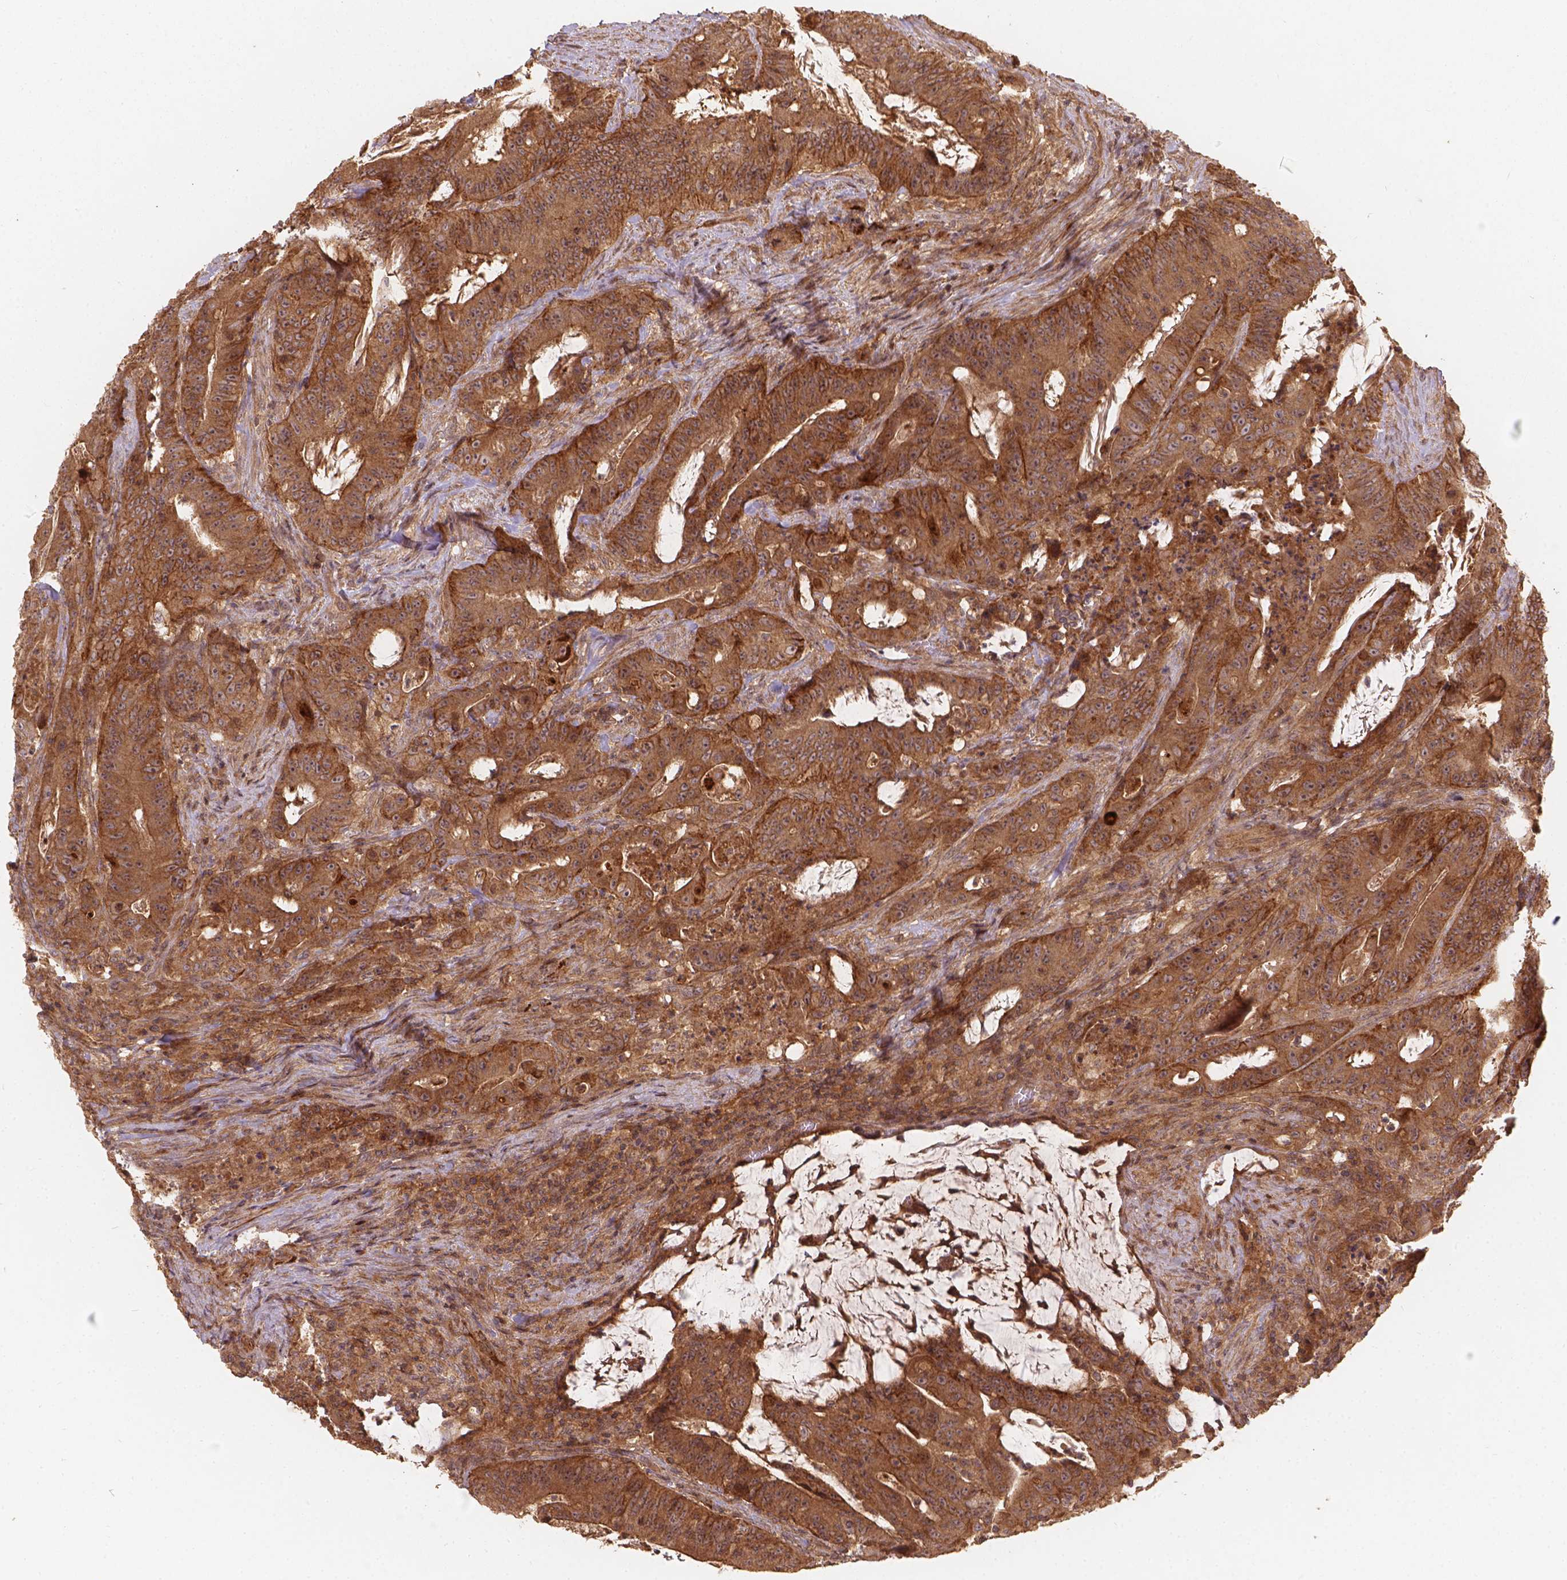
{"staining": {"intensity": "moderate", "quantity": ">75%", "location": "cytoplasmic/membranous"}, "tissue": "colorectal cancer", "cell_type": "Tumor cells", "image_type": "cancer", "snomed": [{"axis": "morphology", "description": "Adenocarcinoma, NOS"}, {"axis": "topography", "description": "Colon"}], "caption": "A medium amount of moderate cytoplasmic/membranous positivity is appreciated in approximately >75% of tumor cells in colorectal cancer (adenocarcinoma) tissue.", "gene": "XPR1", "patient": {"sex": "male", "age": 33}}